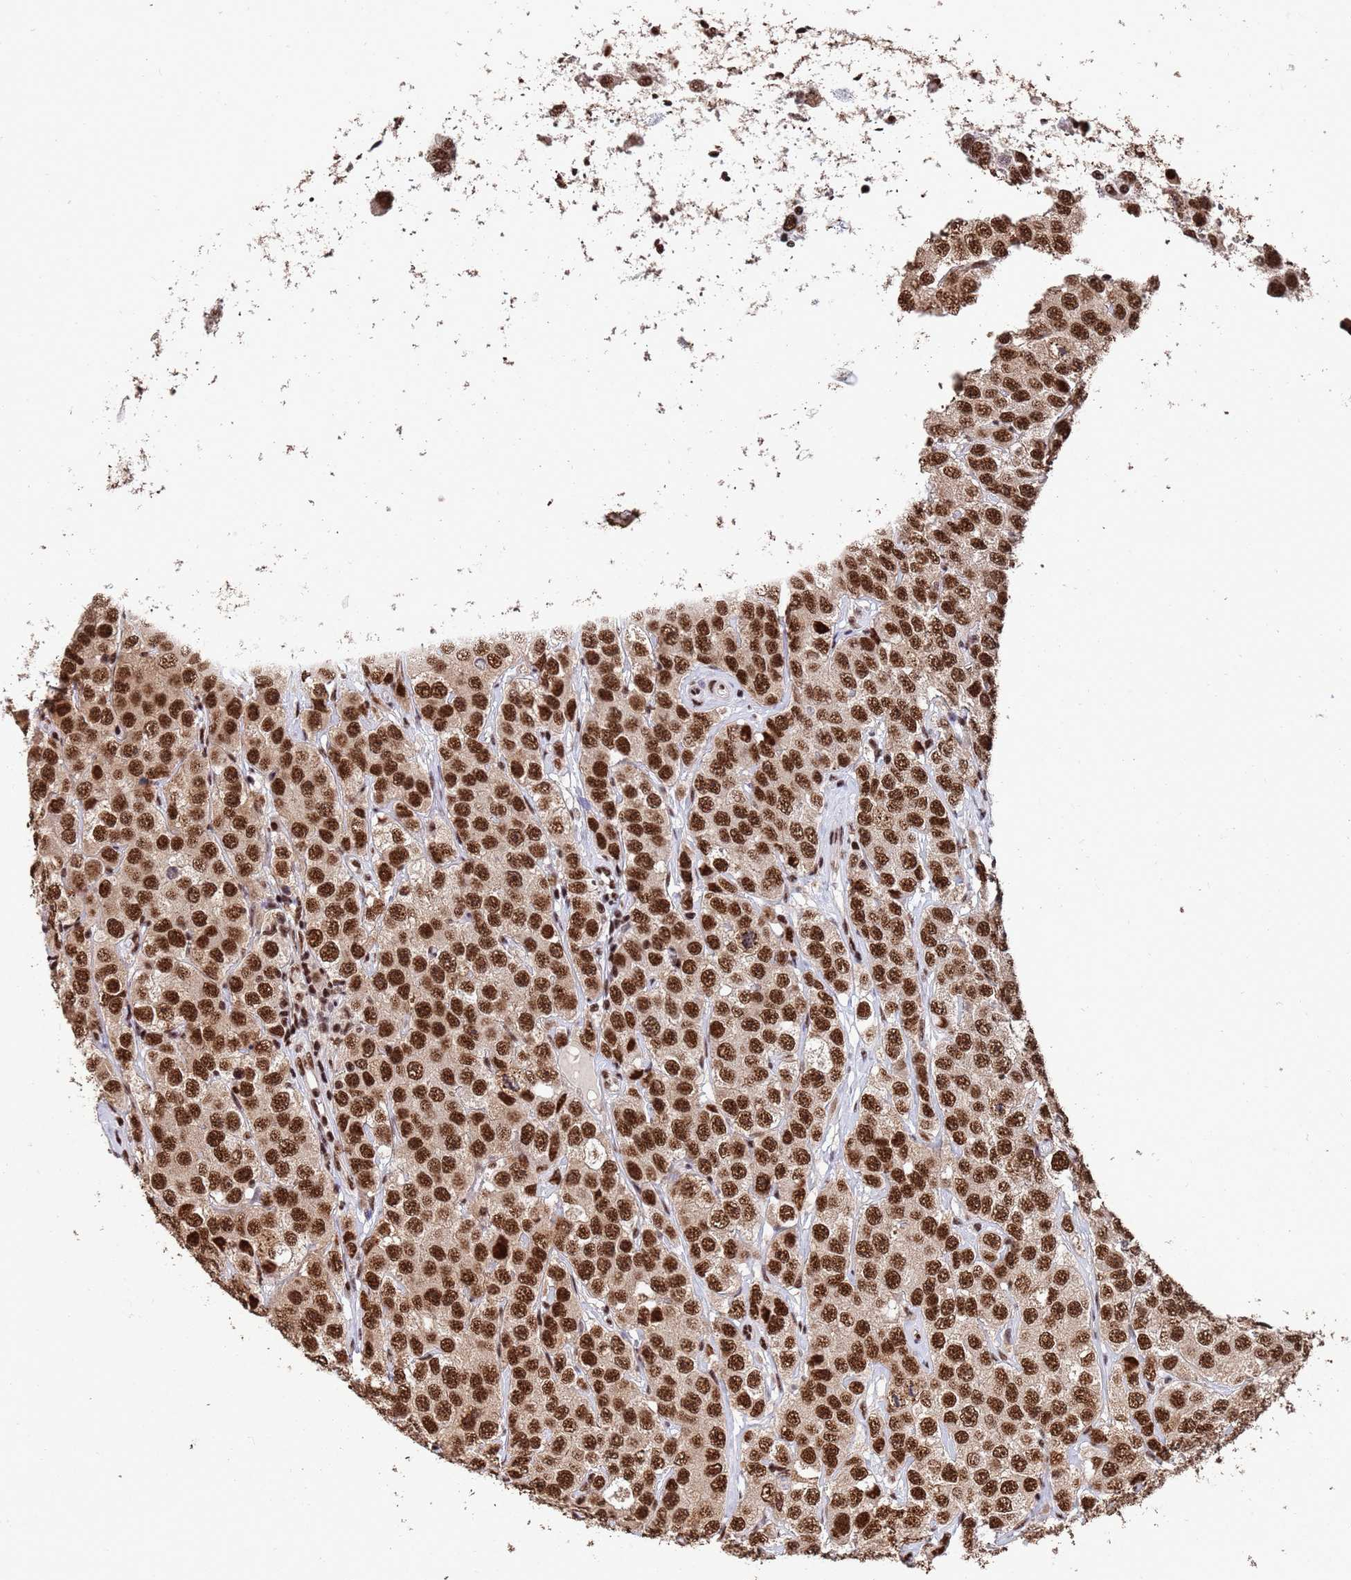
{"staining": {"intensity": "strong", "quantity": ">75%", "location": "nuclear"}, "tissue": "testis cancer", "cell_type": "Tumor cells", "image_type": "cancer", "snomed": [{"axis": "morphology", "description": "Seminoma, NOS"}, {"axis": "topography", "description": "Testis"}], "caption": "Immunohistochemical staining of human testis cancer (seminoma) shows strong nuclear protein expression in approximately >75% of tumor cells. (brown staining indicates protein expression, while blue staining denotes nuclei).", "gene": "SF3B2", "patient": {"sex": "male", "age": 28}}